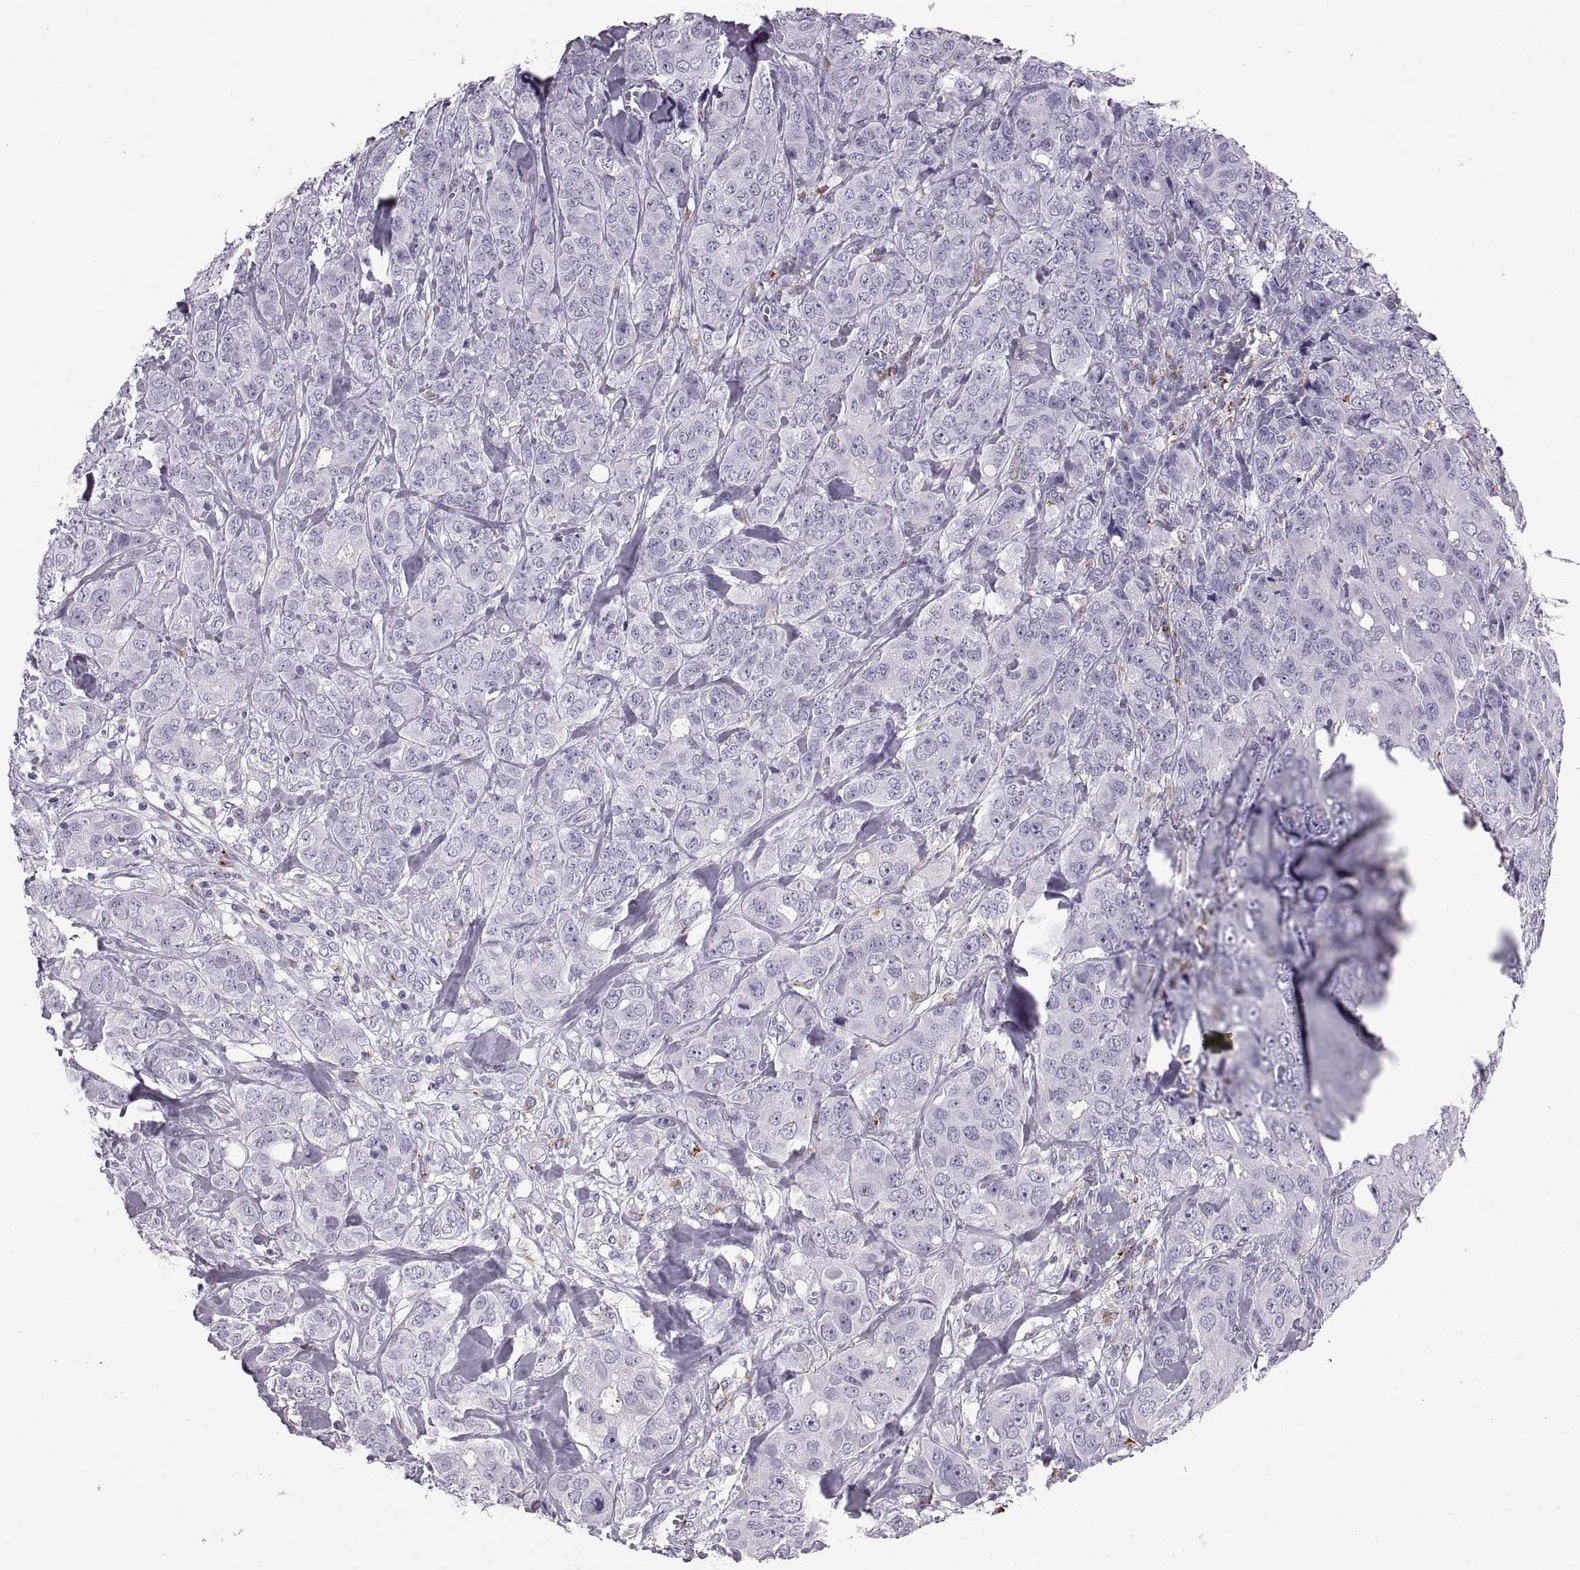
{"staining": {"intensity": "negative", "quantity": "none", "location": "none"}, "tissue": "breast cancer", "cell_type": "Tumor cells", "image_type": "cancer", "snomed": [{"axis": "morphology", "description": "Duct carcinoma"}, {"axis": "topography", "description": "Breast"}], "caption": "Tumor cells are negative for brown protein staining in breast cancer (infiltrating ductal carcinoma).", "gene": "QRICH2", "patient": {"sex": "female", "age": 43}}